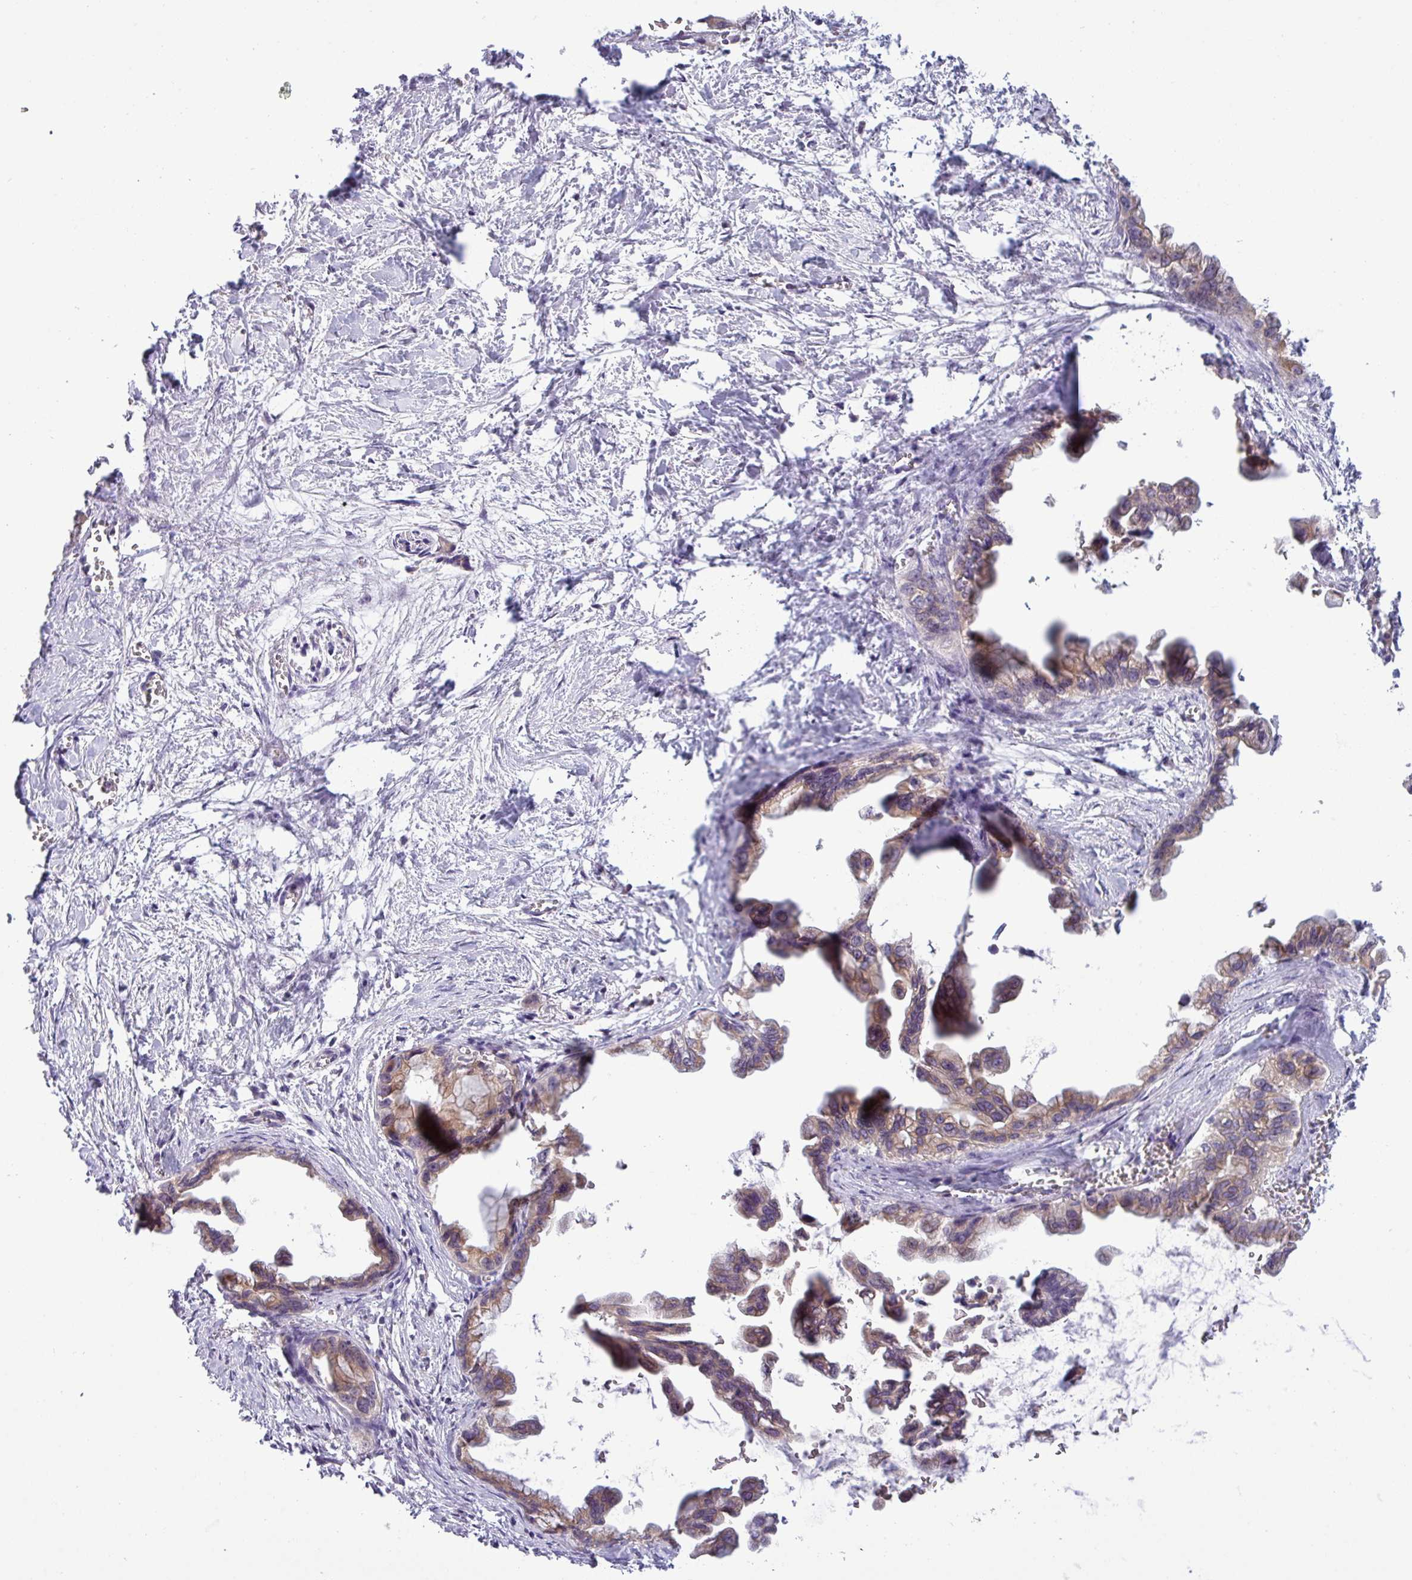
{"staining": {"intensity": "weak", "quantity": ">75%", "location": "cytoplasmic/membranous"}, "tissue": "pancreatic cancer", "cell_type": "Tumor cells", "image_type": "cancer", "snomed": [{"axis": "morphology", "description": "Adenocarcinoma, NOS"}, {"axis": "topography", "description": "Pancreas"}], "caption": "A micrograph showing weak cytoplasmic/membranous staining in approximately >75% of tumor cells in pancreatic cancer, as visualized by brown immunohistochemical staining.", "gene": "TMEM62", "patient": {"sex": "male", "age": 61}}